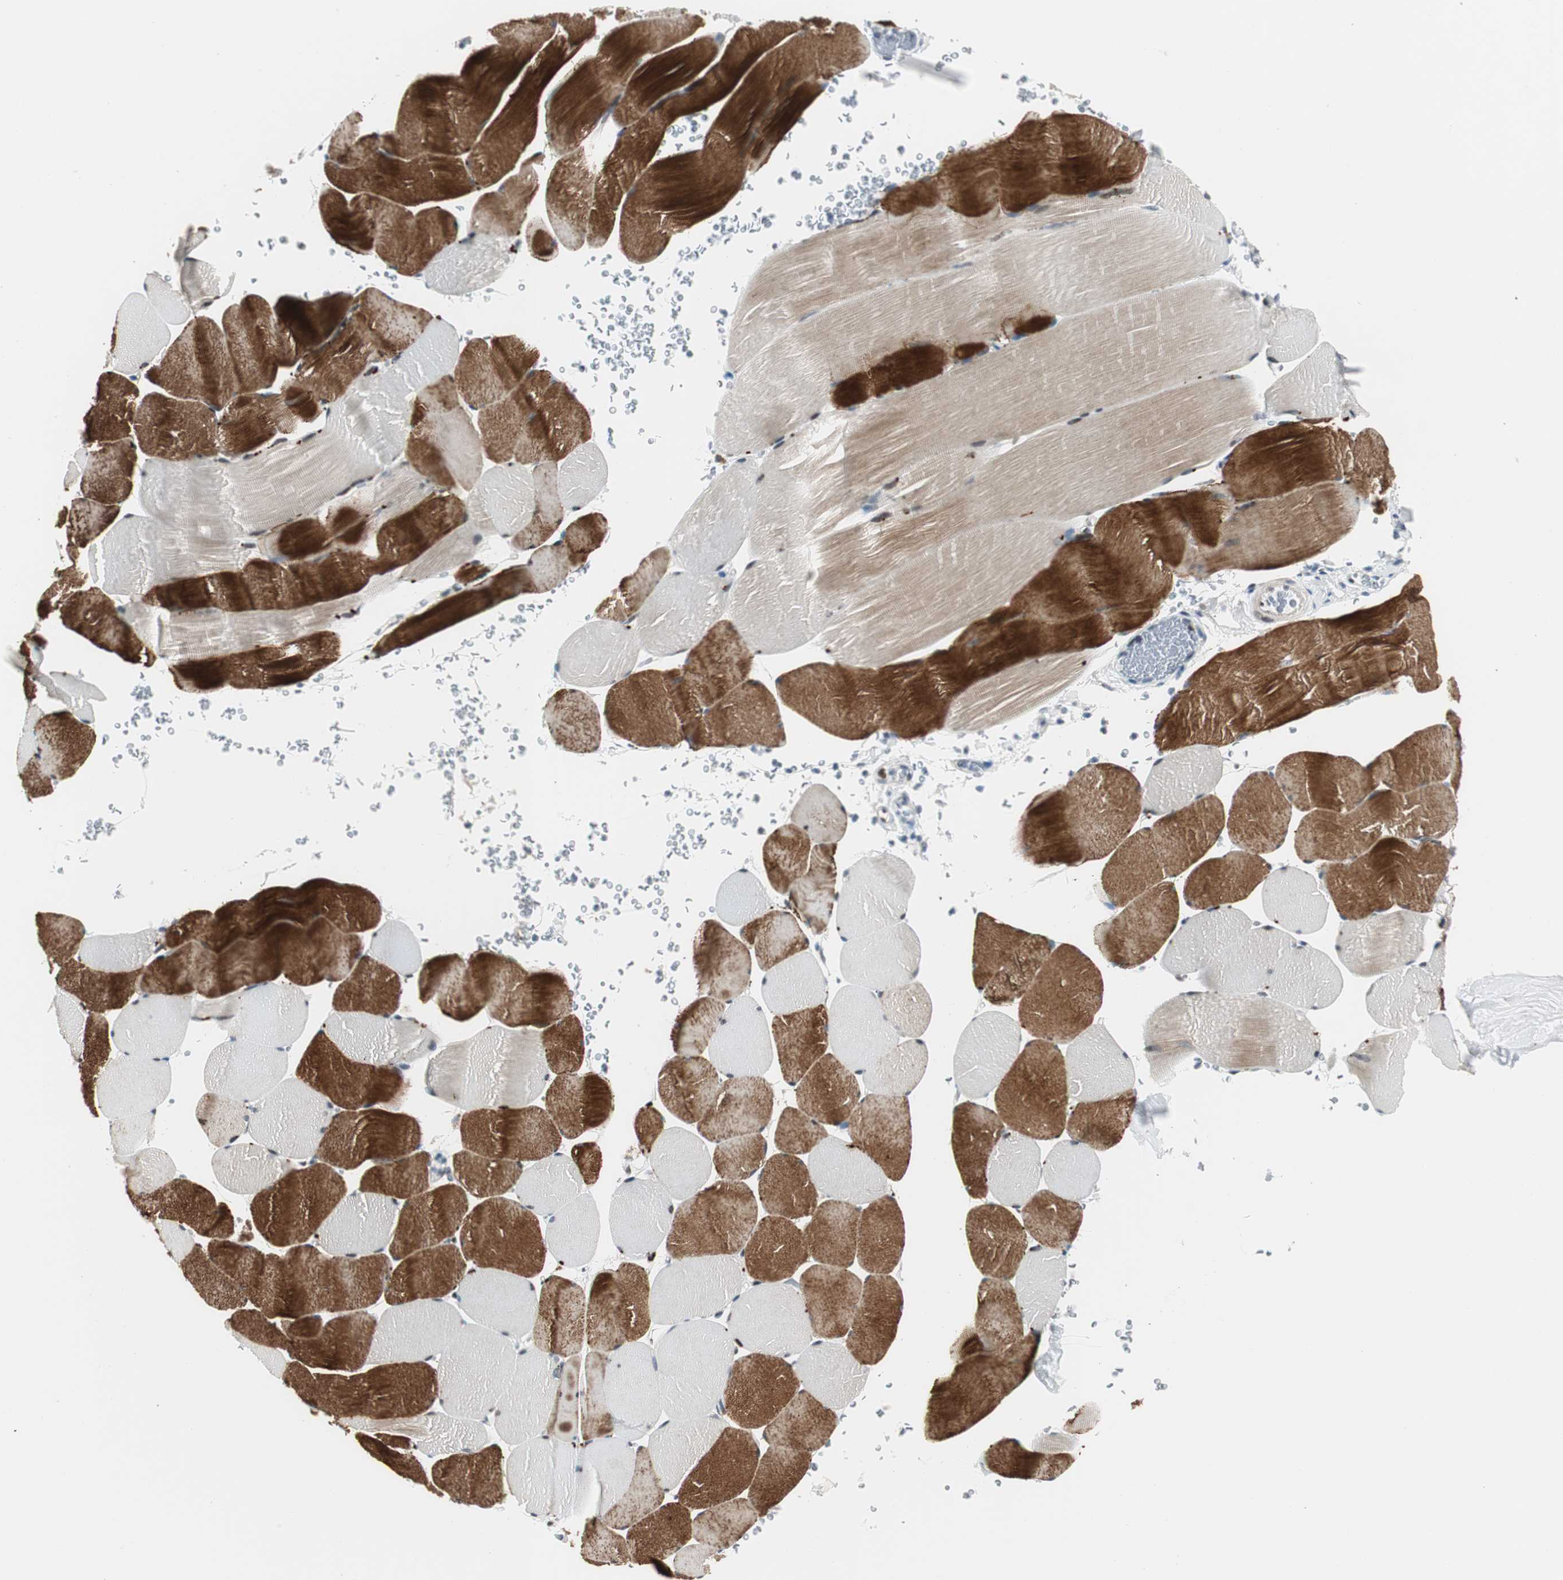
{"staining": {"intensity": "strong", "quantity": "25%-75%", "location": "cytoplasmic/membranous"}, "tissue": "skeletal muscle", "cell_type": "Myocytes", "image_type": "normal", "snomed": [{"axis": "morphology", "description": "Normal tissue, NOS"}, {"axis": "topography", "description": "Skeletal muscle"}], "caption": "Skeletal muscle stained for a protein (brown) demonstrates strong cytoplasmic/membranous positive positivity in approximately 25%-75% of myocytes.", "gene": "RAD1", "patient": {"sex": "male", "age": 62}}